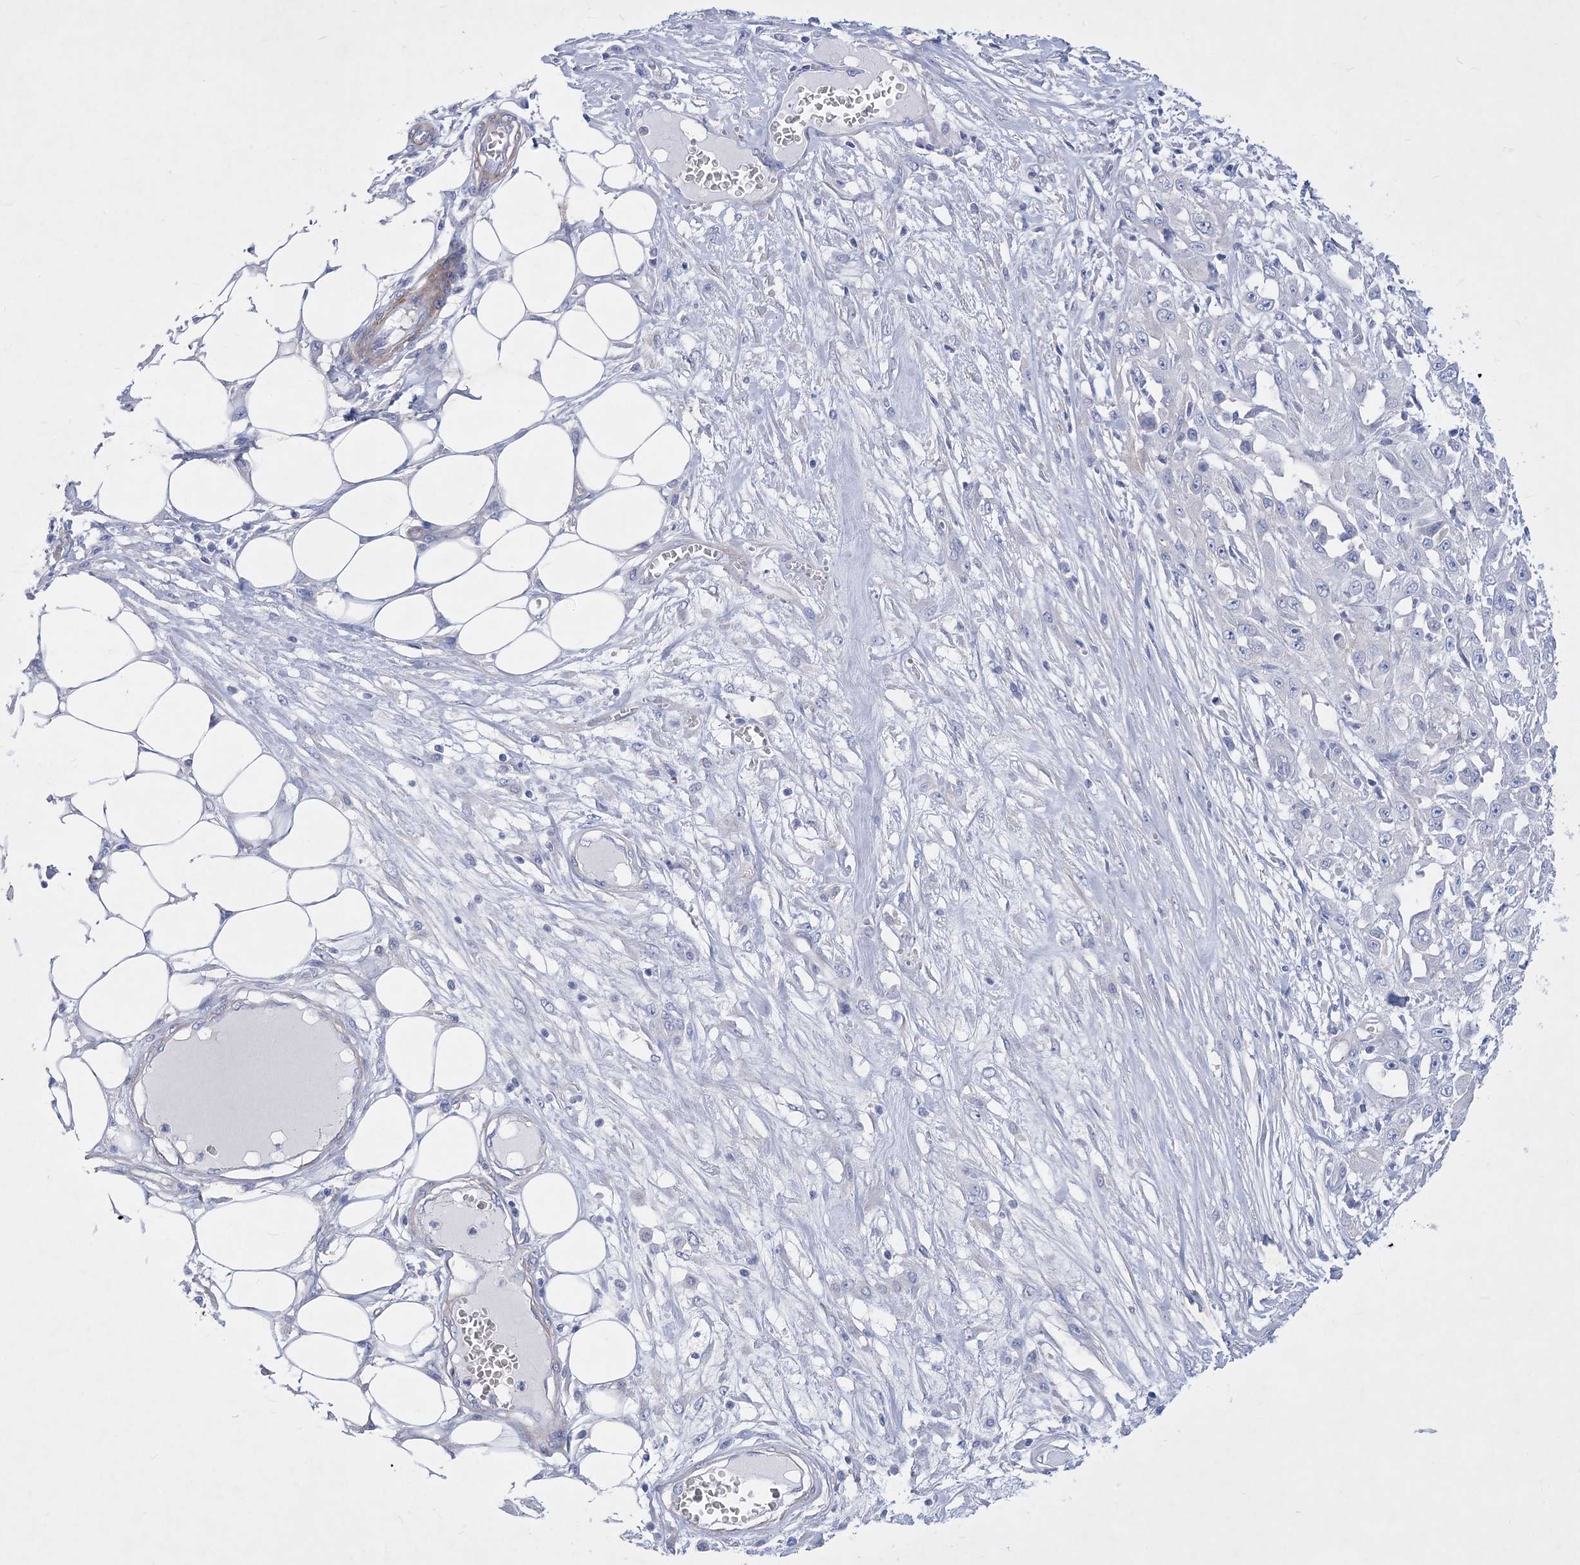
{"staining": {"intensity": "negative", "quantity": "none", "location": "none"}, "tissue": "skin cancer", "cell_type": "Tumor cells", "image_type": "cancer", "snomed": [{"axis": "morphology", "description": "Squamous cell carcinoma, NOS"}, {"axis": "morphology", "description": "Squamous cell carcinoma, metastatic, NOS"}, {"axis": "topography", "description": "Skin"}, {"axis": "topography", "description": "Lymph node"}], "caption": "A high-resolution photomicrograph shows IHC staining of skin squamous cell carcinoma, which displays no significant expression in tumor cells.", "gene": "WDR74", "patient": {"sex": "male", "age": 75}}